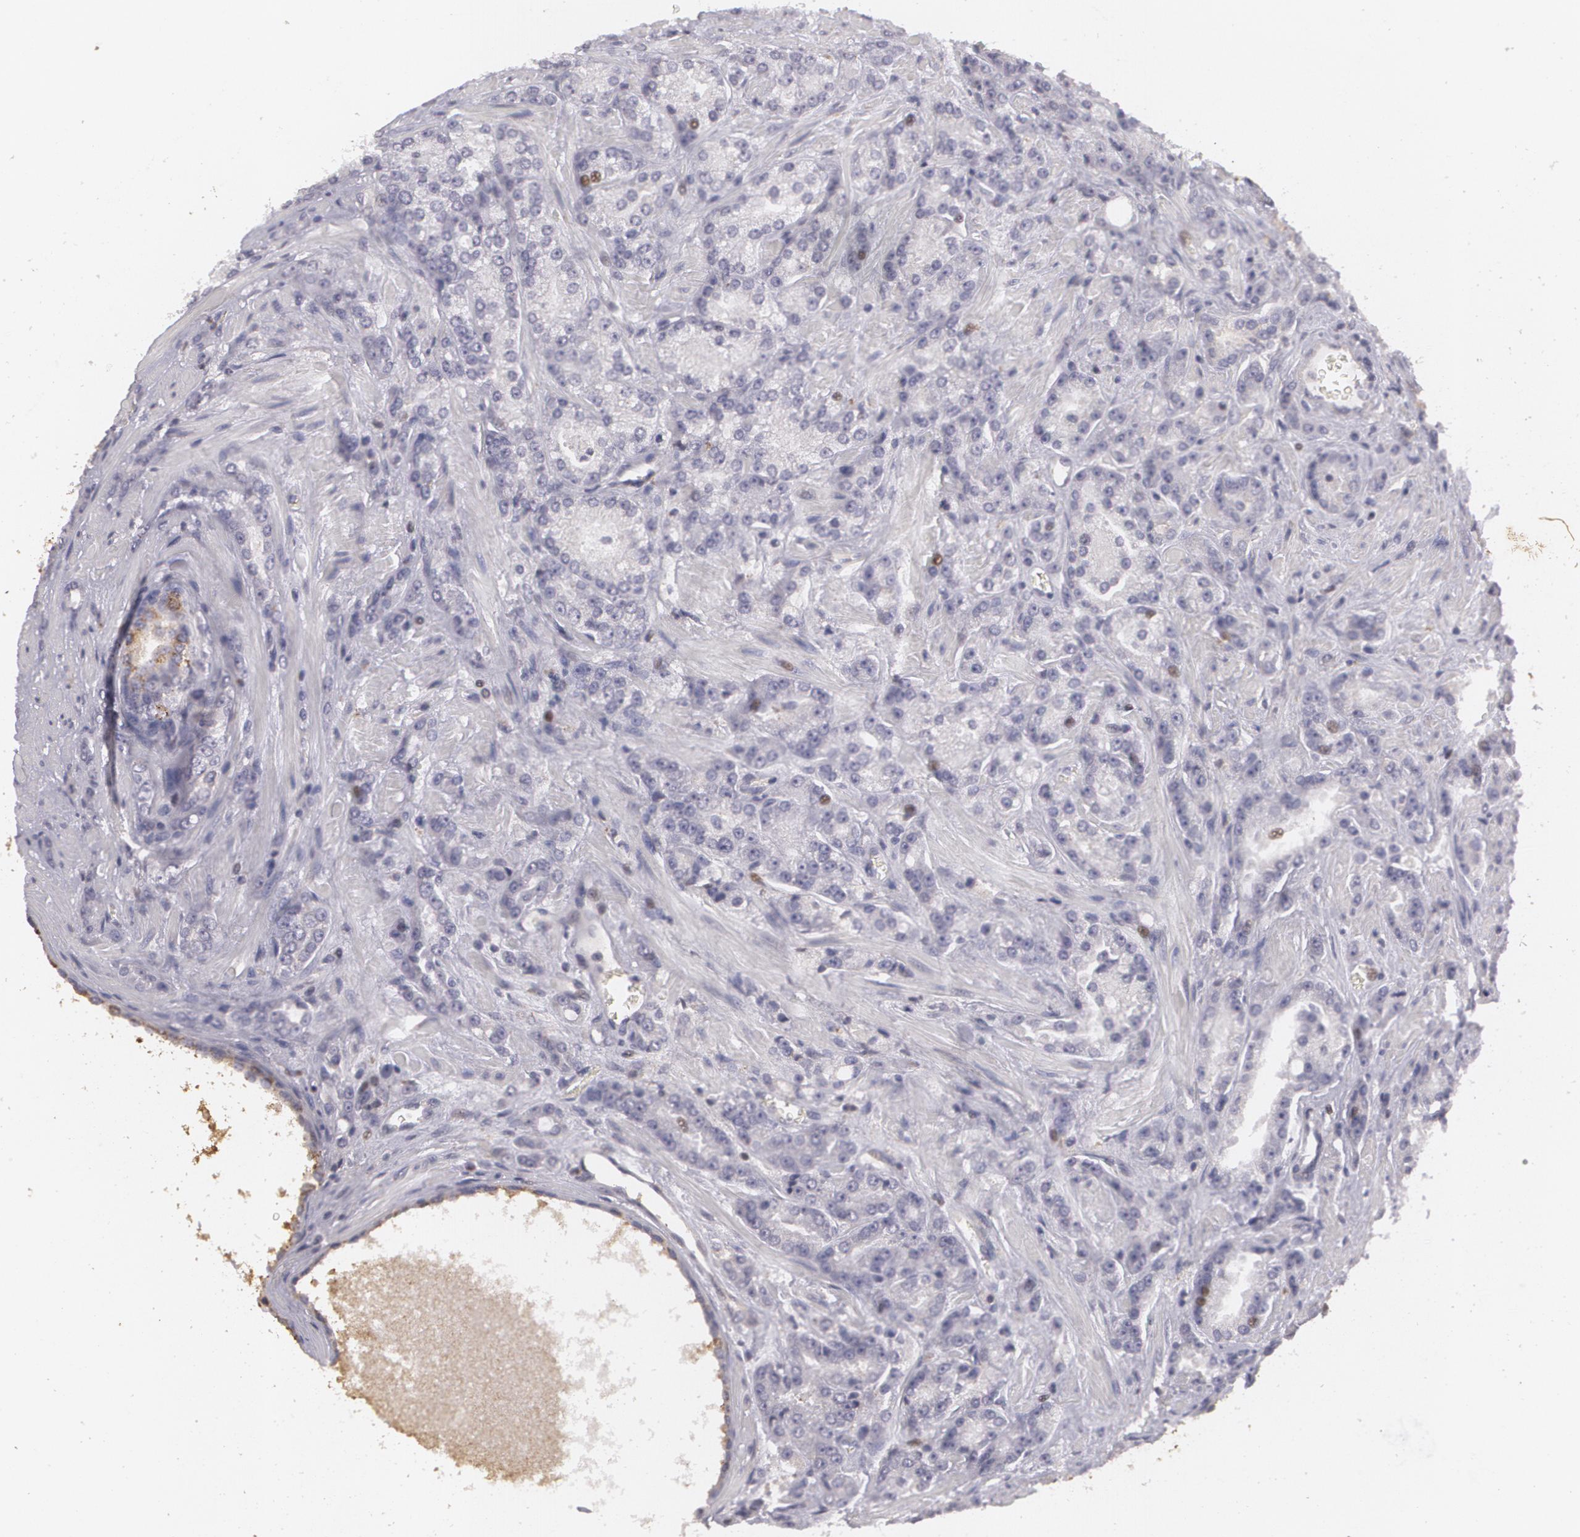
{"staining": {"intensity": "negative", "quantity": "none", "location": "none"}, "tissue": "prostate cancer", "cell_type": "Tumor cells", "image_type": "cancer", "snomed": [{"axis": "morphology", "description": "Adenocarcinoma, High grade"}, {"axis": "topography", "description": "Prostate"}], "caption": "Histopathology image shows no protein staining in tumor cells of prostate cancer tissue.", "gene": "KCNA4", "patient": {"sex": "male", "age": 71}}